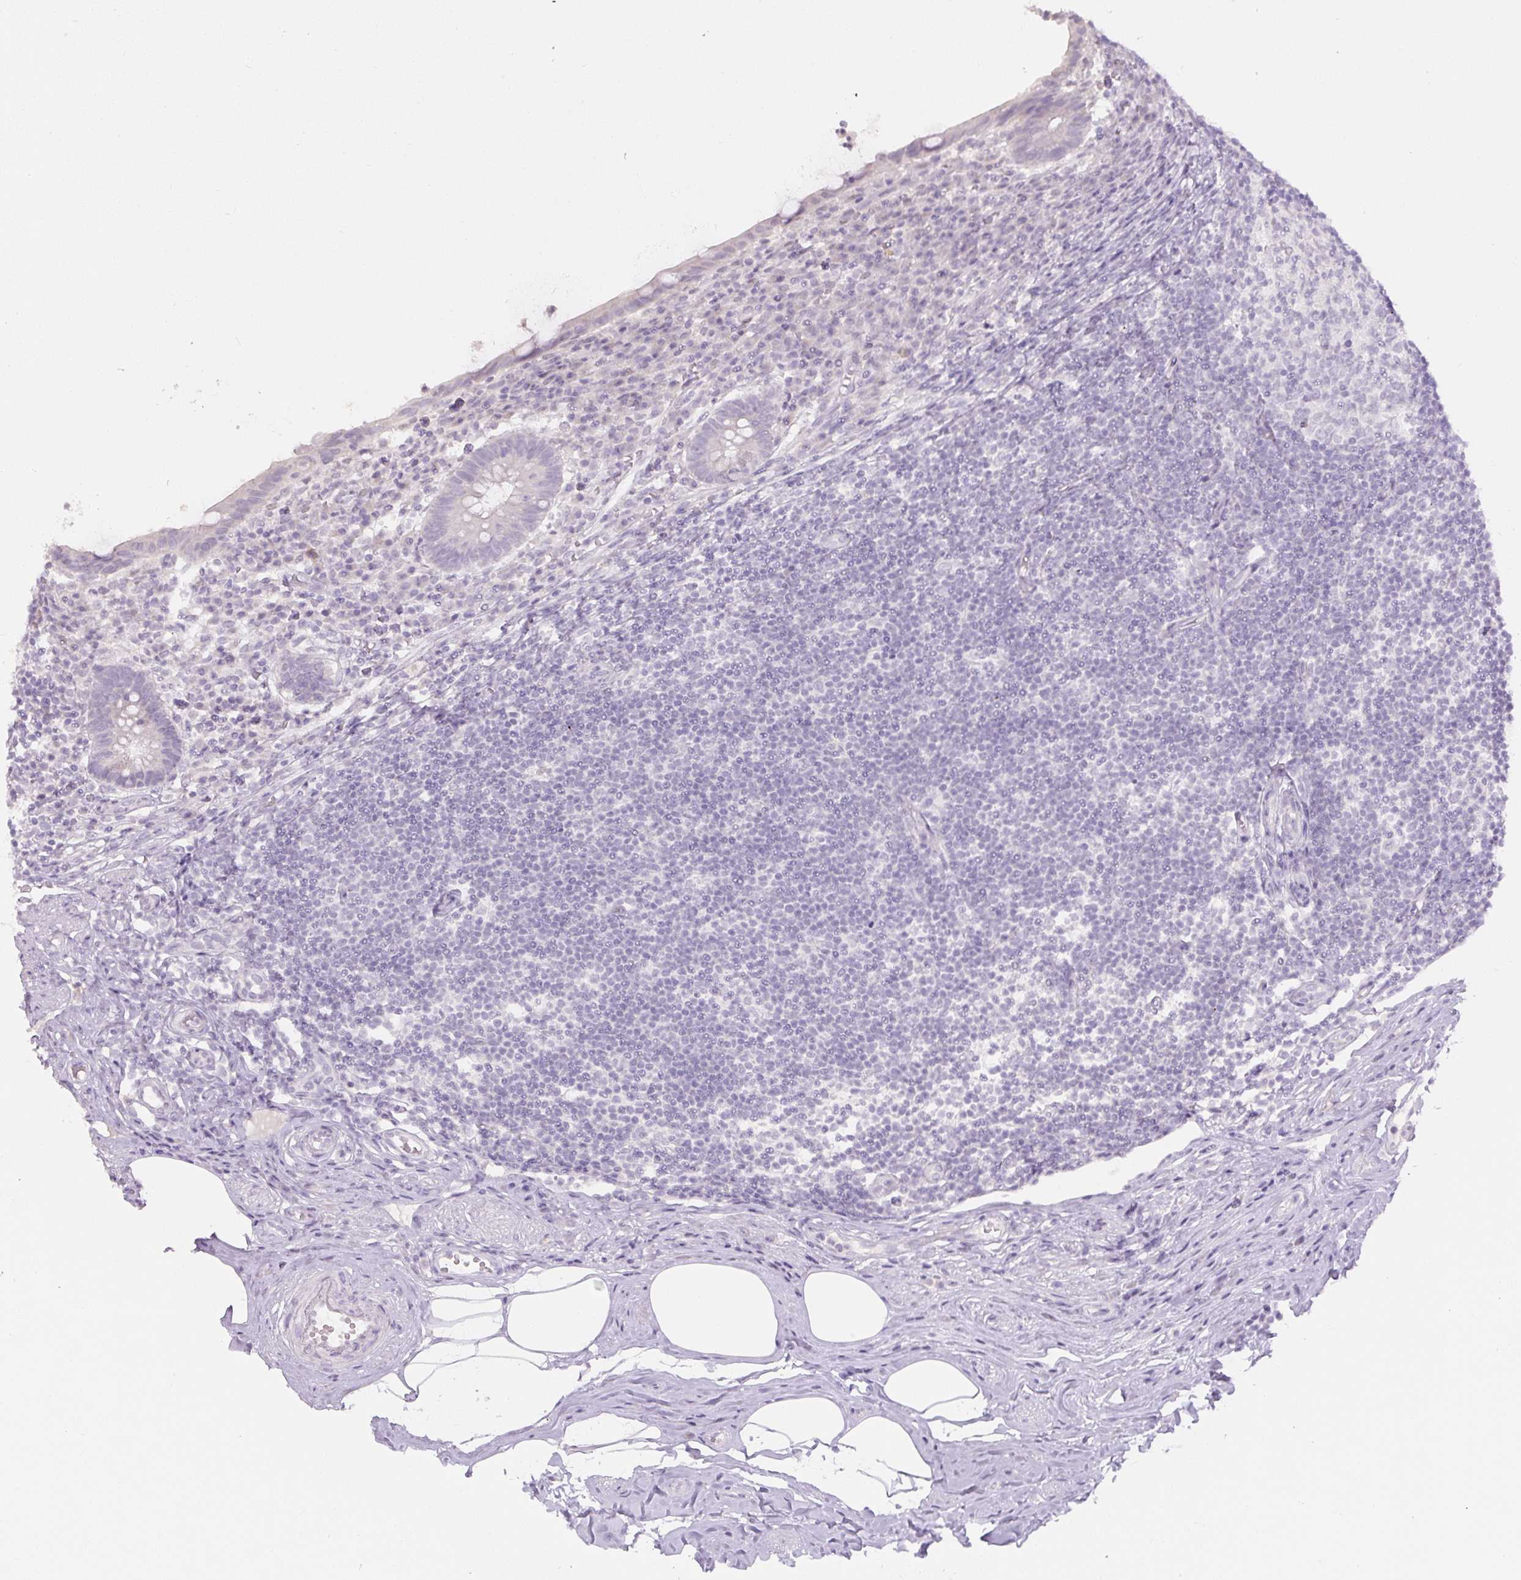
{"staining": {"intensity": "negative", "quantity": "none", "location": "none"}, "tissue": "appendix", "cell_type": "Glandular cells", "image_type": "normal", "snomed": [{"axis": "morphology", "description": "Normal tissue, NOS"}, {"axis": "topography", "description": "Appendix"}], "caption": "Immunohistochemistry (IHC) of benign appendix demonstrates no expression in glandular cells. (Stains: DAB IHC with hematoxylin counter stain, Microscopy: brightfield microscopy at high magnification).", "gene": "SIX1", "patient": {"sex": "female", "age": 56}}